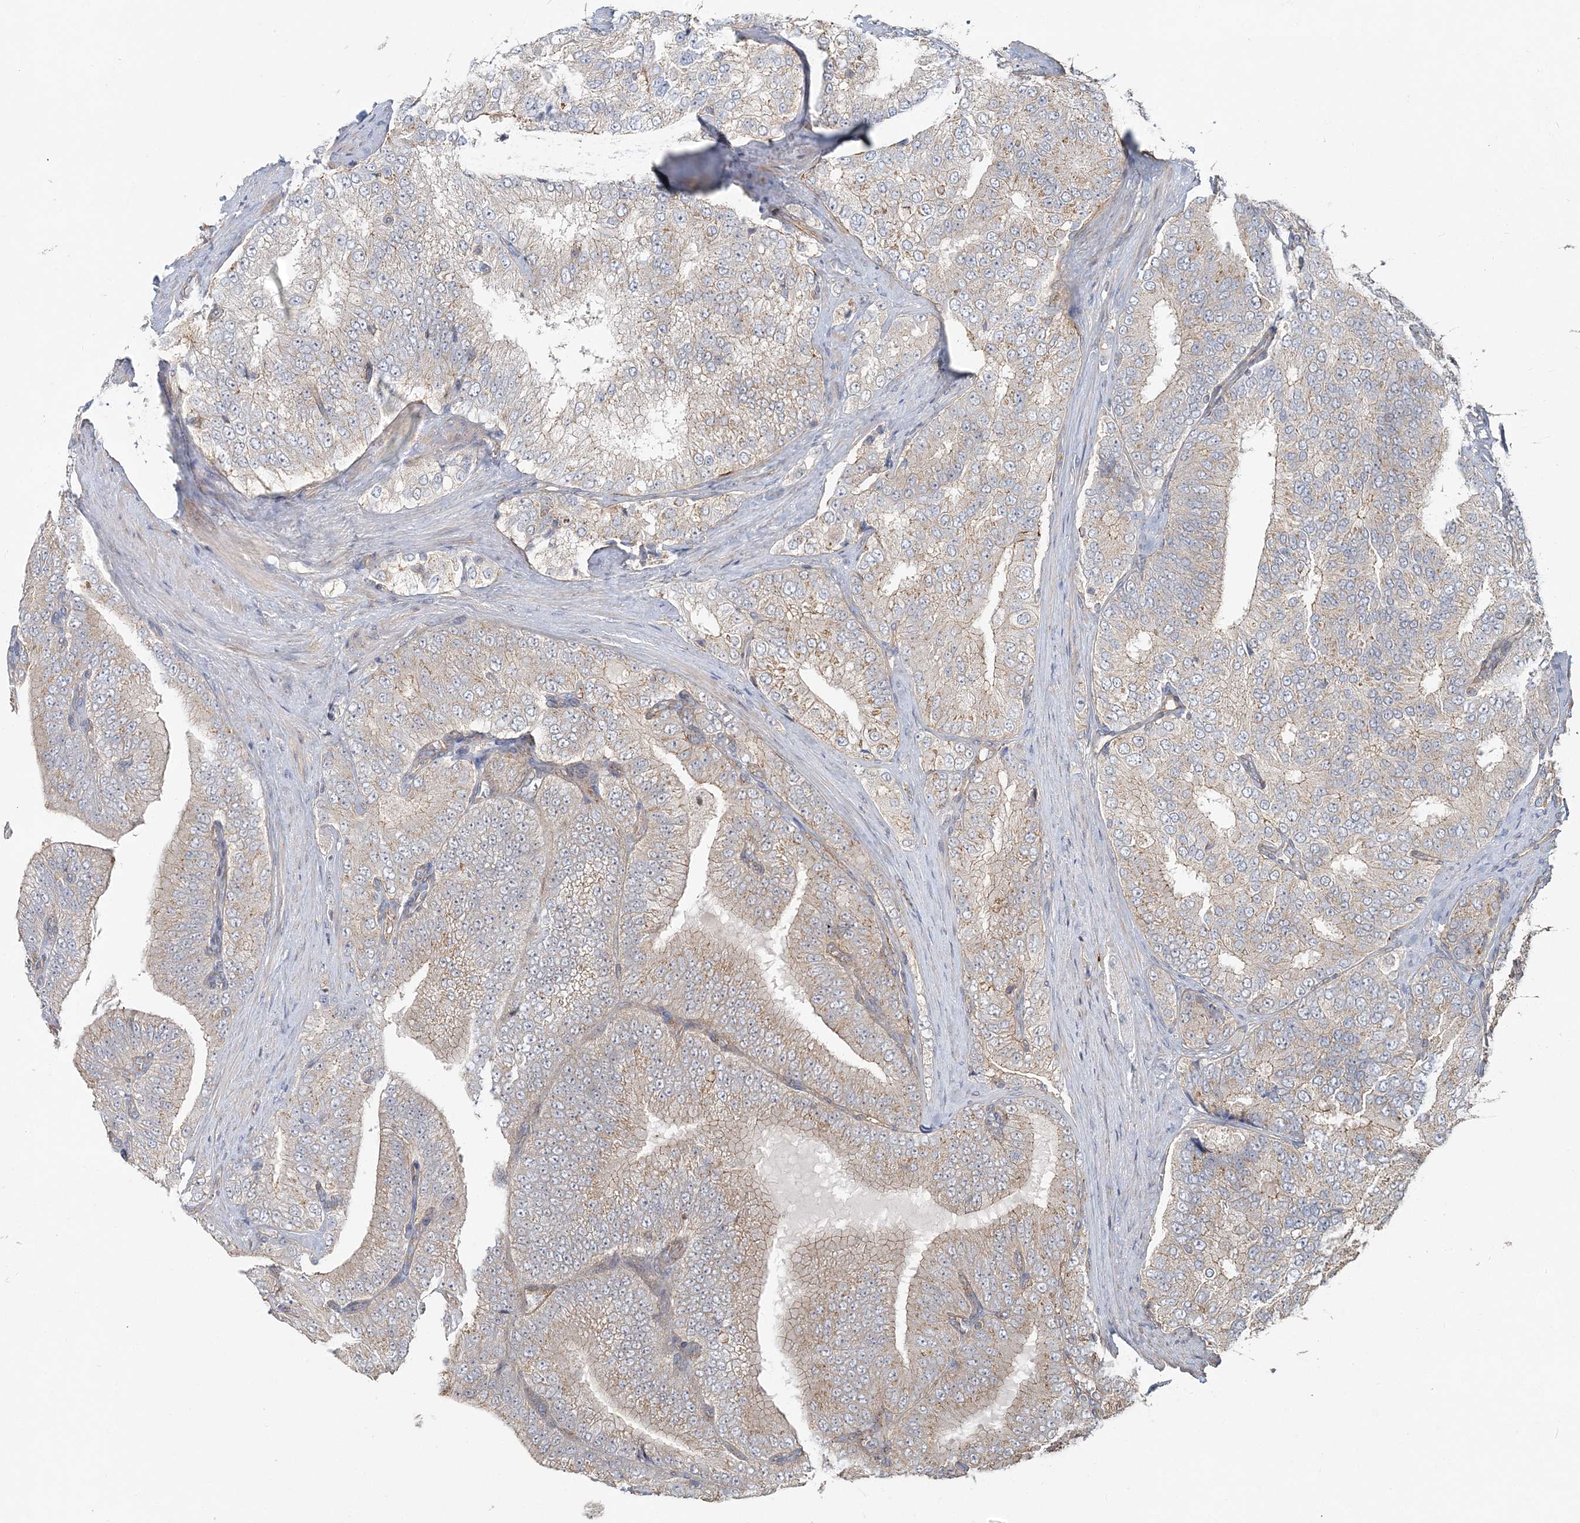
{"staining": {"intensity": "weak", "quantity": "<25%", "location": "cytoplasmic/membranous"}, "tissue": "prostate cancer", "cell_type": "Tumor cells", "image_type": "cancer", "snomed": [{"axis": "morphology", "description": "Adenocarcinoma, High grade"}, {"axis": "topography", "description": "Prostate"}], "caption": "Adenocarcinoma (high-grade) (prostate) was stained to show a protein in brown. There is no significant positivity in tumor cells.", "gene": "MAT2B", "patient": {"sex": "male", "age": 58}}